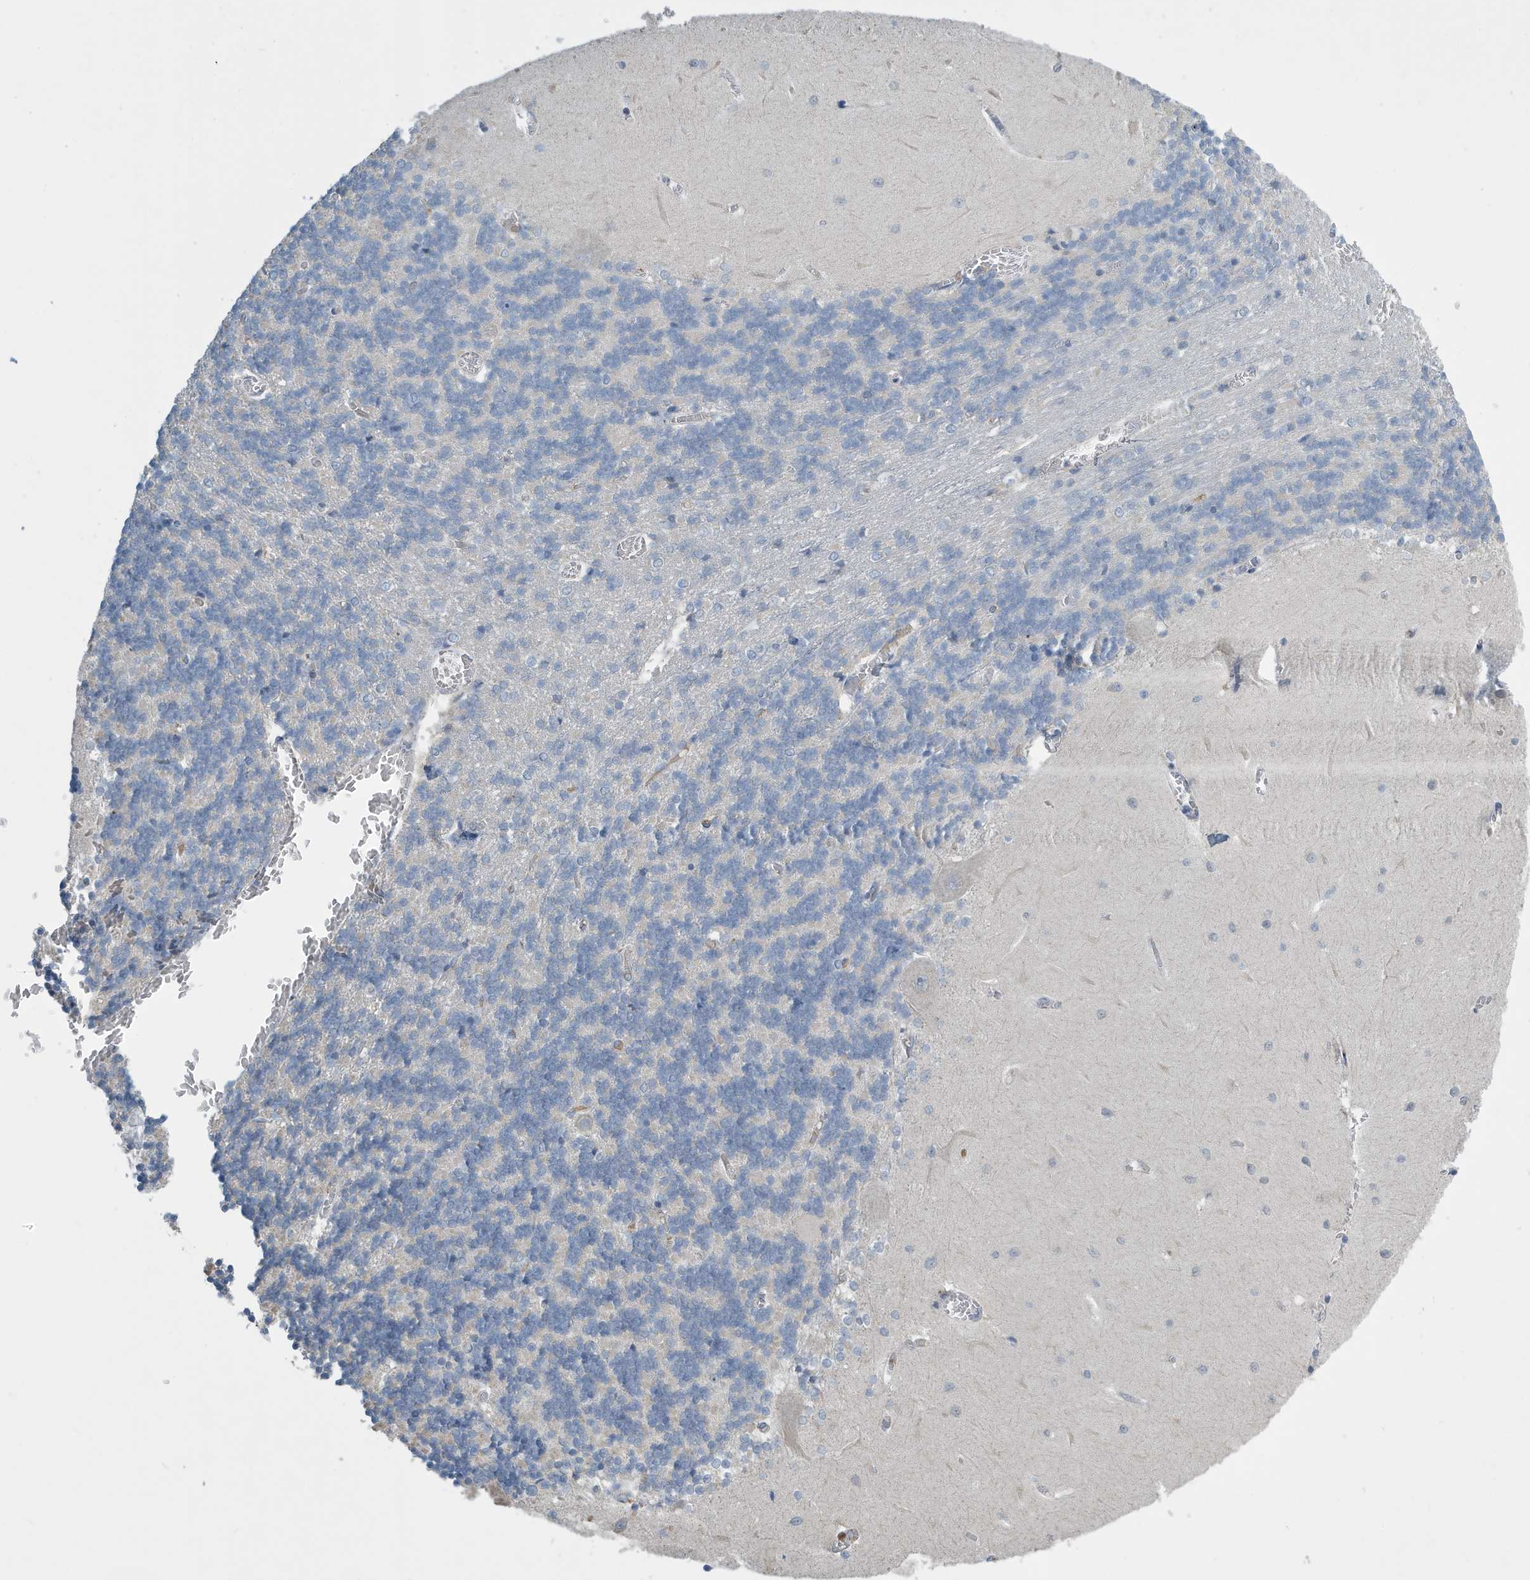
{"staining": {"intensity": "negative", "quantity": "none", "location": "none"}, "tissue": "cerebellum", "cell_type": "Cells in granular layer", "image_type": "normal", "snomed": [{"axis": "morphology", "description": "Normal tissue, NOS"}, {"axis": "topography", "description": "Cerebellum"}], "caption": "High magnification brightfield microscopy of normal cerebellum stained with DAB (brown) and counterstained with hematoxylin (blue): cells in granular layer show no significant positivity.", "gene": "UGT2B4", "patient": {"sex": "male", "age": 37}}